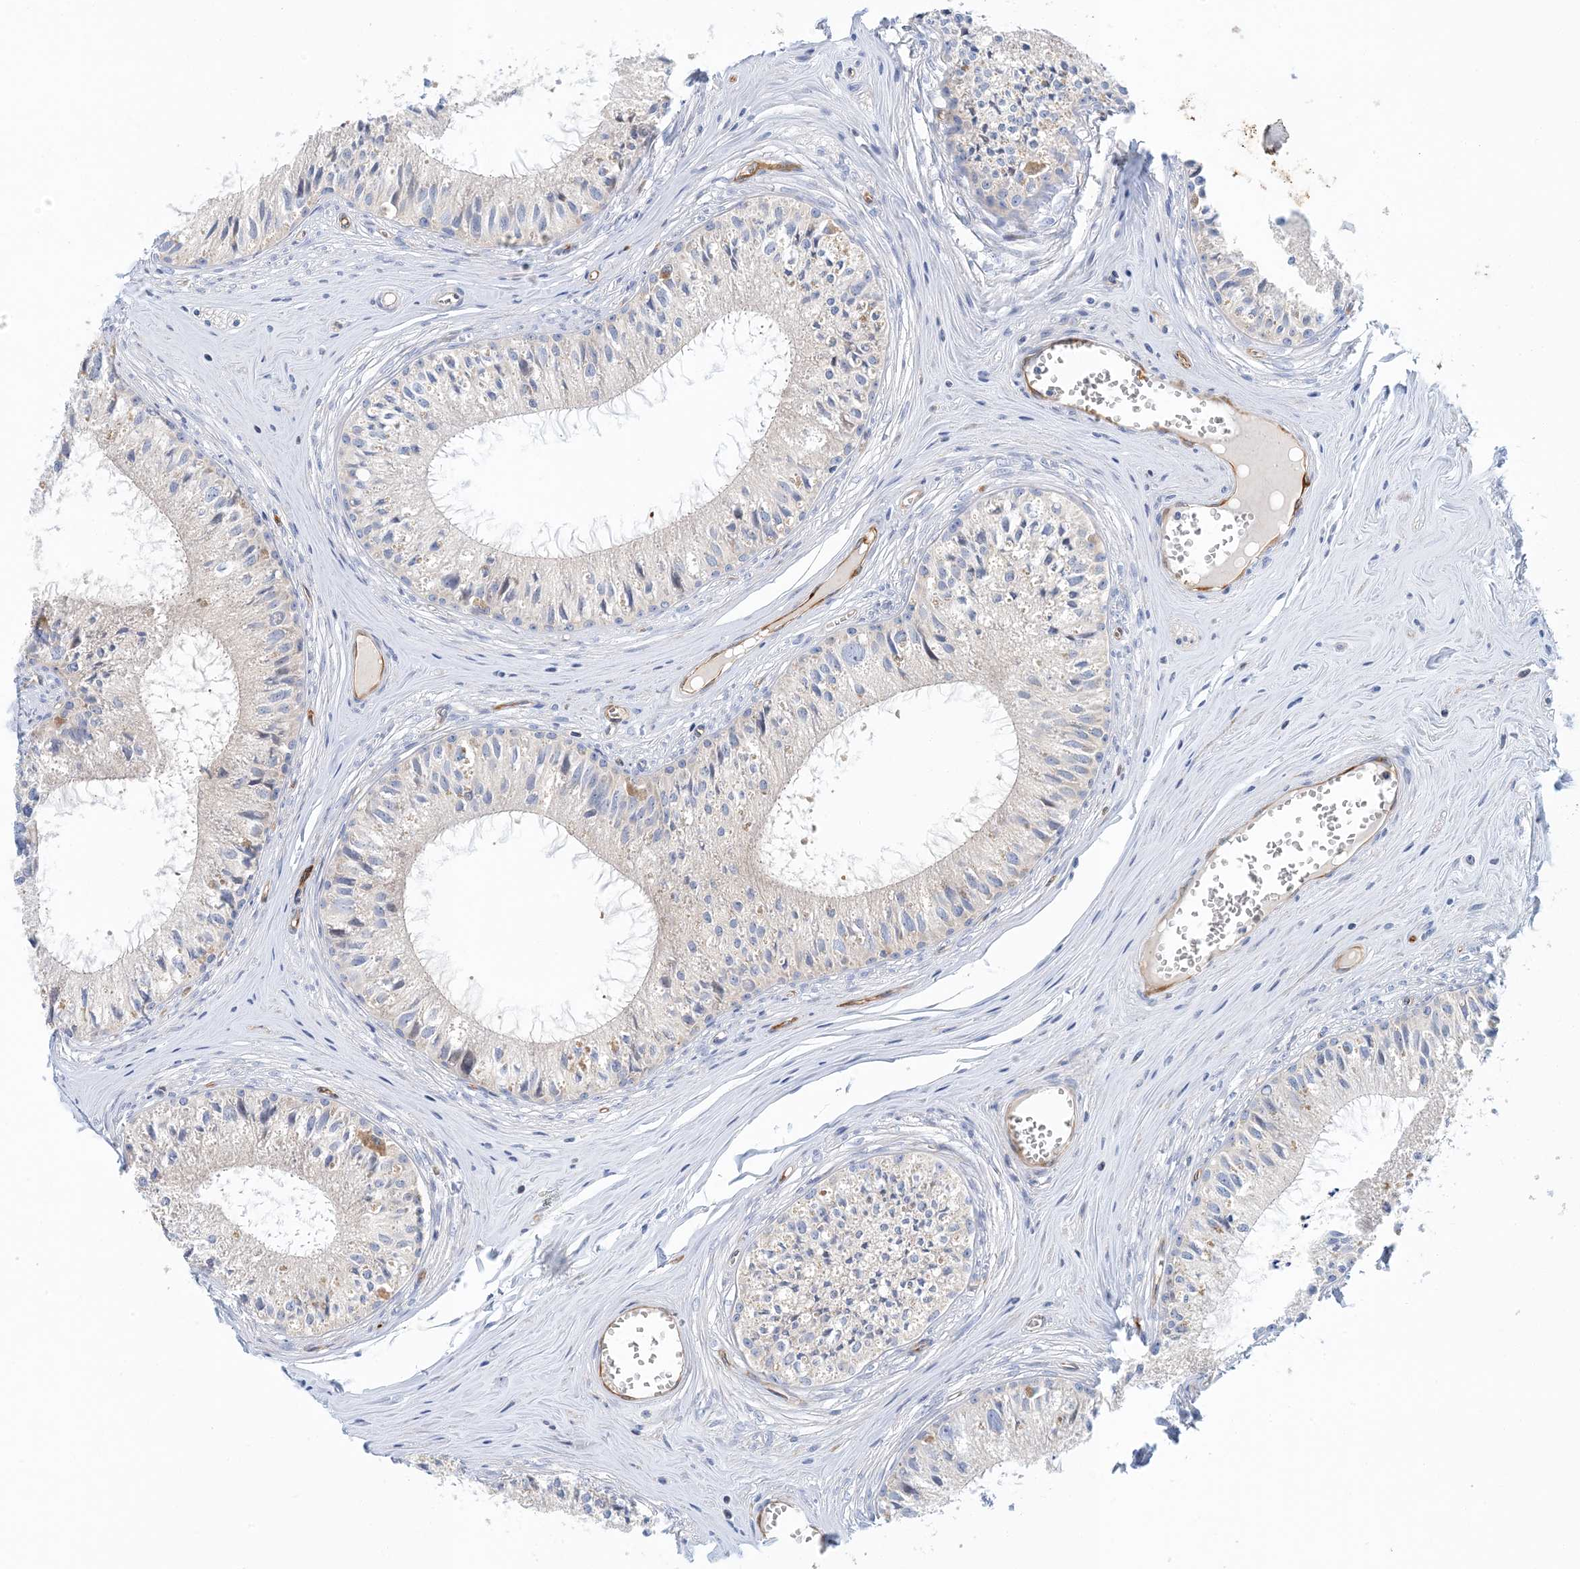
{"staining": {"intensity": "moderate", "quantity": "<25%", "location": "cytoplasmic/membranous"}, "tissue": "epididymis", "cell_type": "Glandular cells", "image_type": "normal", "snomed": [{"axis": "morphology", "description": "Normal tissue, NOS"}, {"axis": "topography", "description": "Epididymis"}], "caption": "This photomicrograph displays normal epididymis stained with IHC to label a protein in brown. The cytoplasmic/membranous of glandular cells show moderate positivity for the protein. Nuclei are counter-stained blue.", "gene": "PCDHA2", "patient": {"sex": "male", "age": 36}}